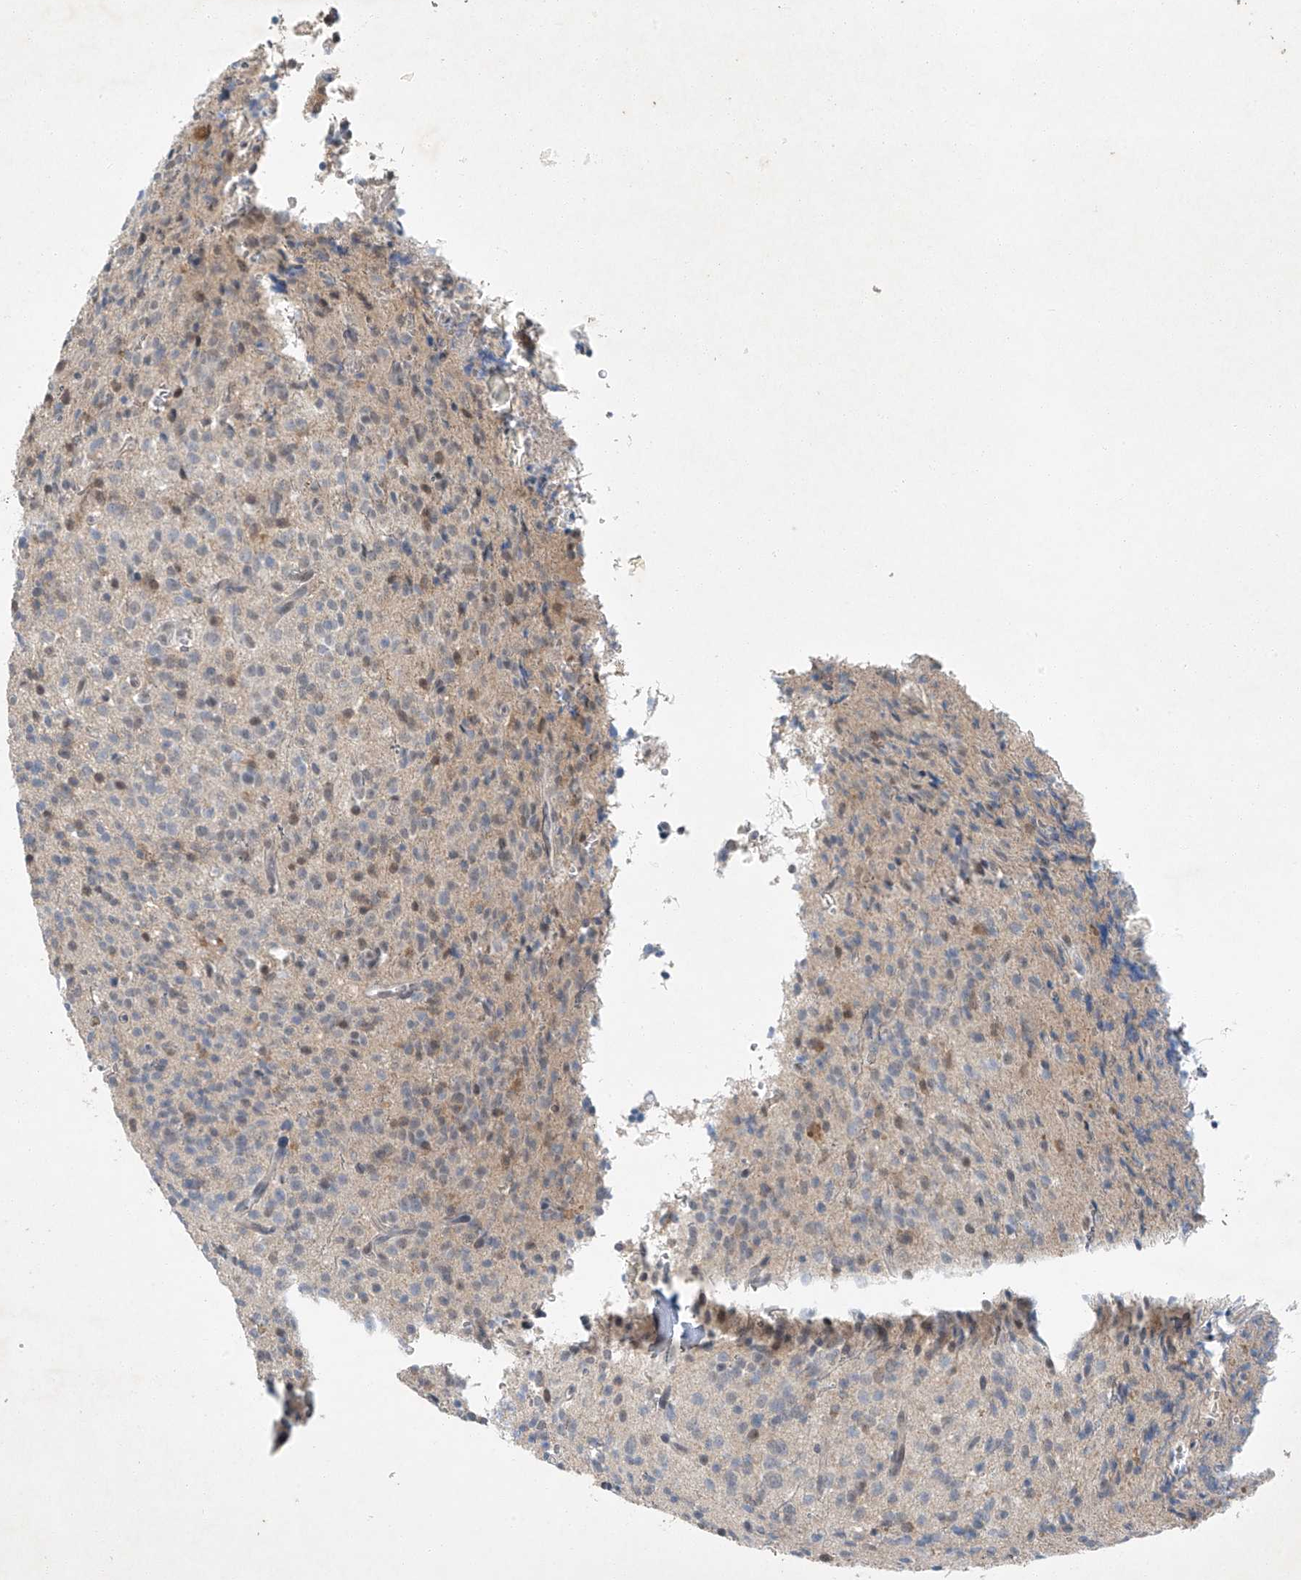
{"staining": {"intensity": "weak", "quantity": "<25%", "location": "nuclear"}, "tissue": "glioma", "cell_type": "Tumor cells", "image_type": "cancer", "snomed": [{"axis": "morphology", "description": "Glioma, malignant, High grade"}, {"axis": "topography", "description": "Brain"}], "caption": "The histopathology image shows no significant expression in tumor cells of high-grade glioma (malignant).", "gene": "TAF8", "patient": {"sex": "male", "age": 34}}